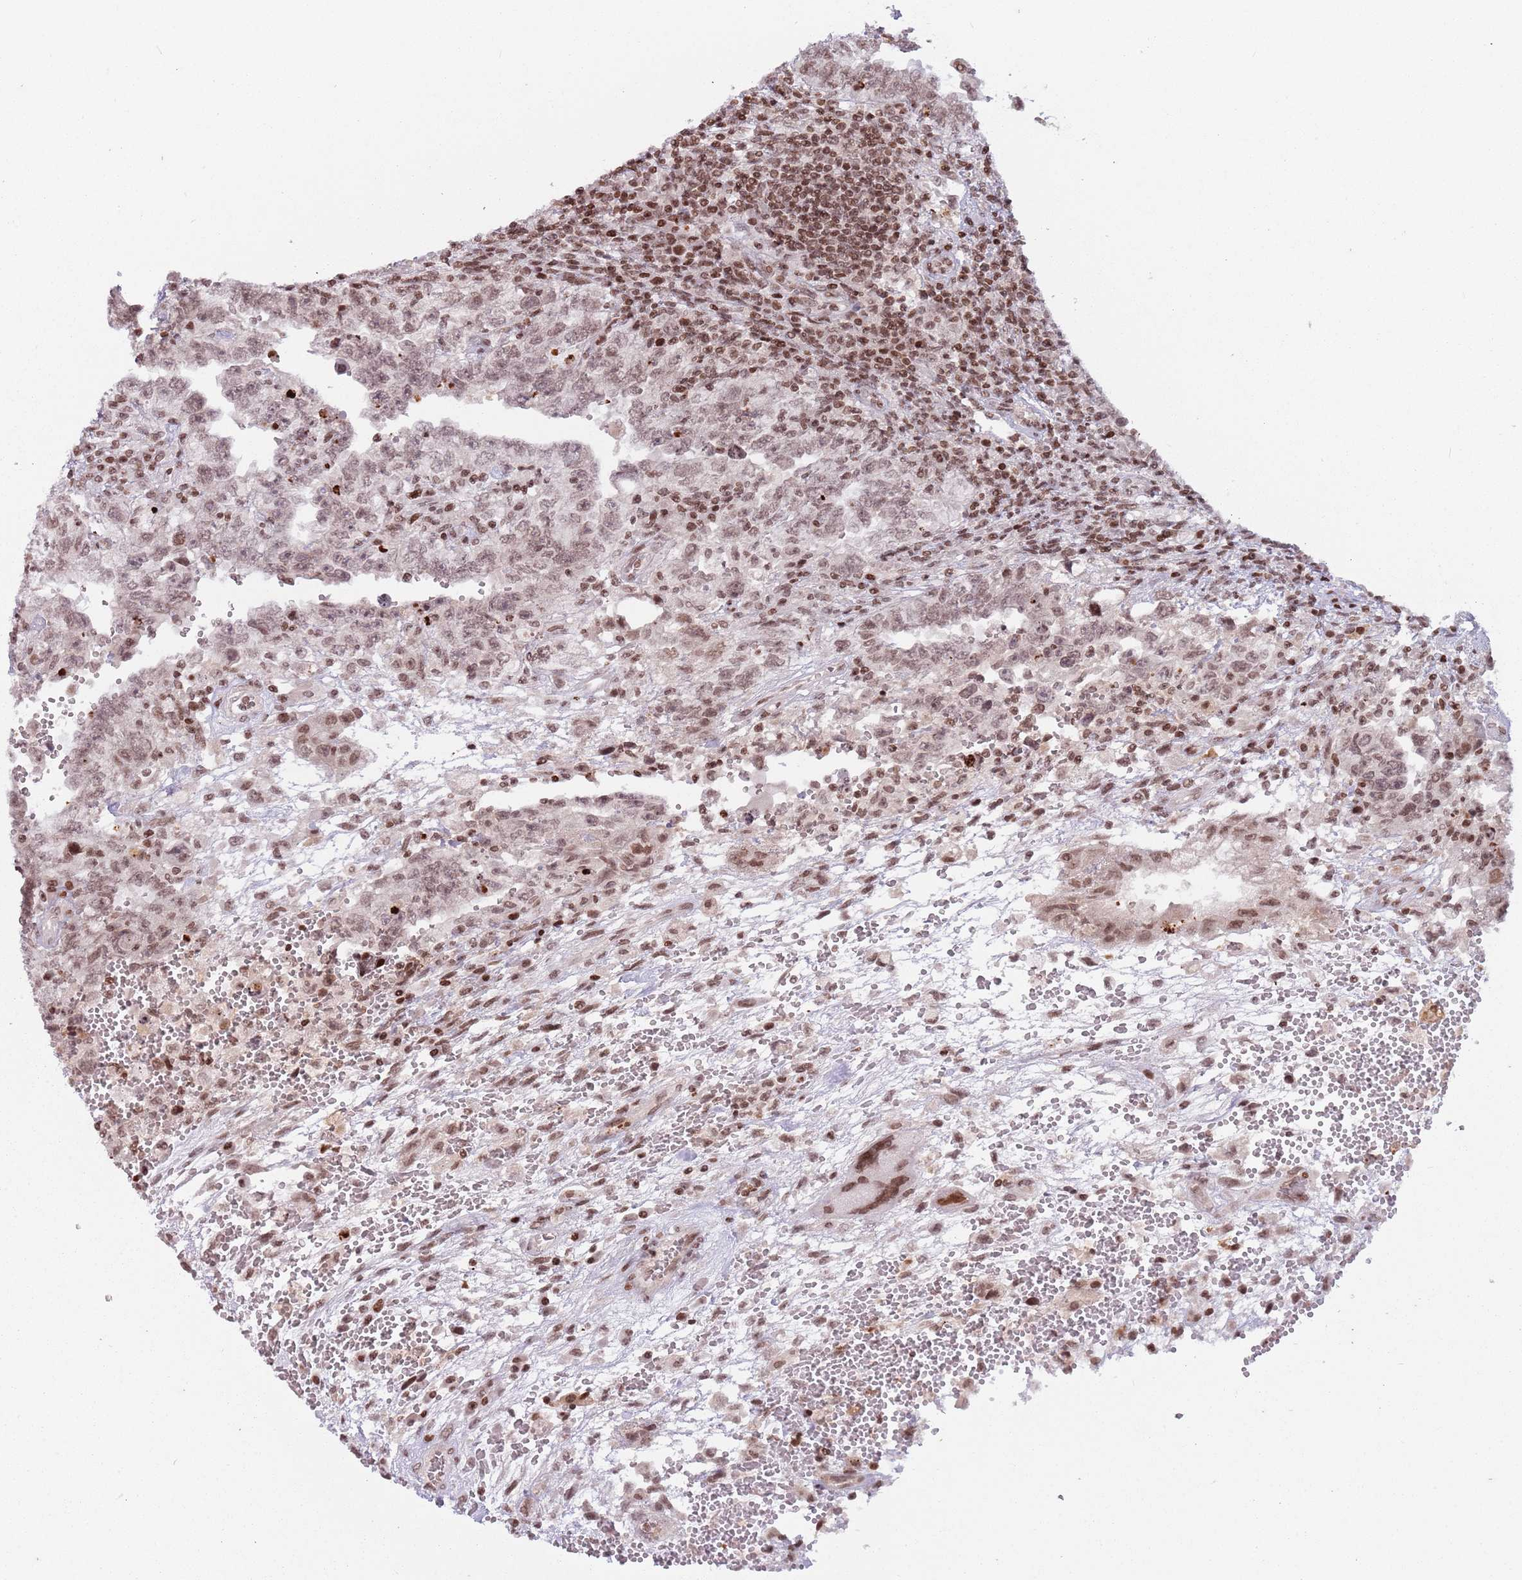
{"staining": {"intensity": "weak", "quantity": ">75%", "location": "nuclear"}, "tissue": "testis cancer", "cell_type": "Tumor cells", "image_type": "cancer", "snomed": [{"axis": "morphology", "description": "Carcinoma, Embryonal, NOS"}, {"axis": "topography", "description": "Testis"}], "caption": "Immunohistochemistry (IHC) of embryonal carcinoma (testis) exhibits low levels of weak nuclear expression in approximately >75% of tumor cells.", "gene": "SH3RF3", "patient": {"sex": "male", "age": 26}}